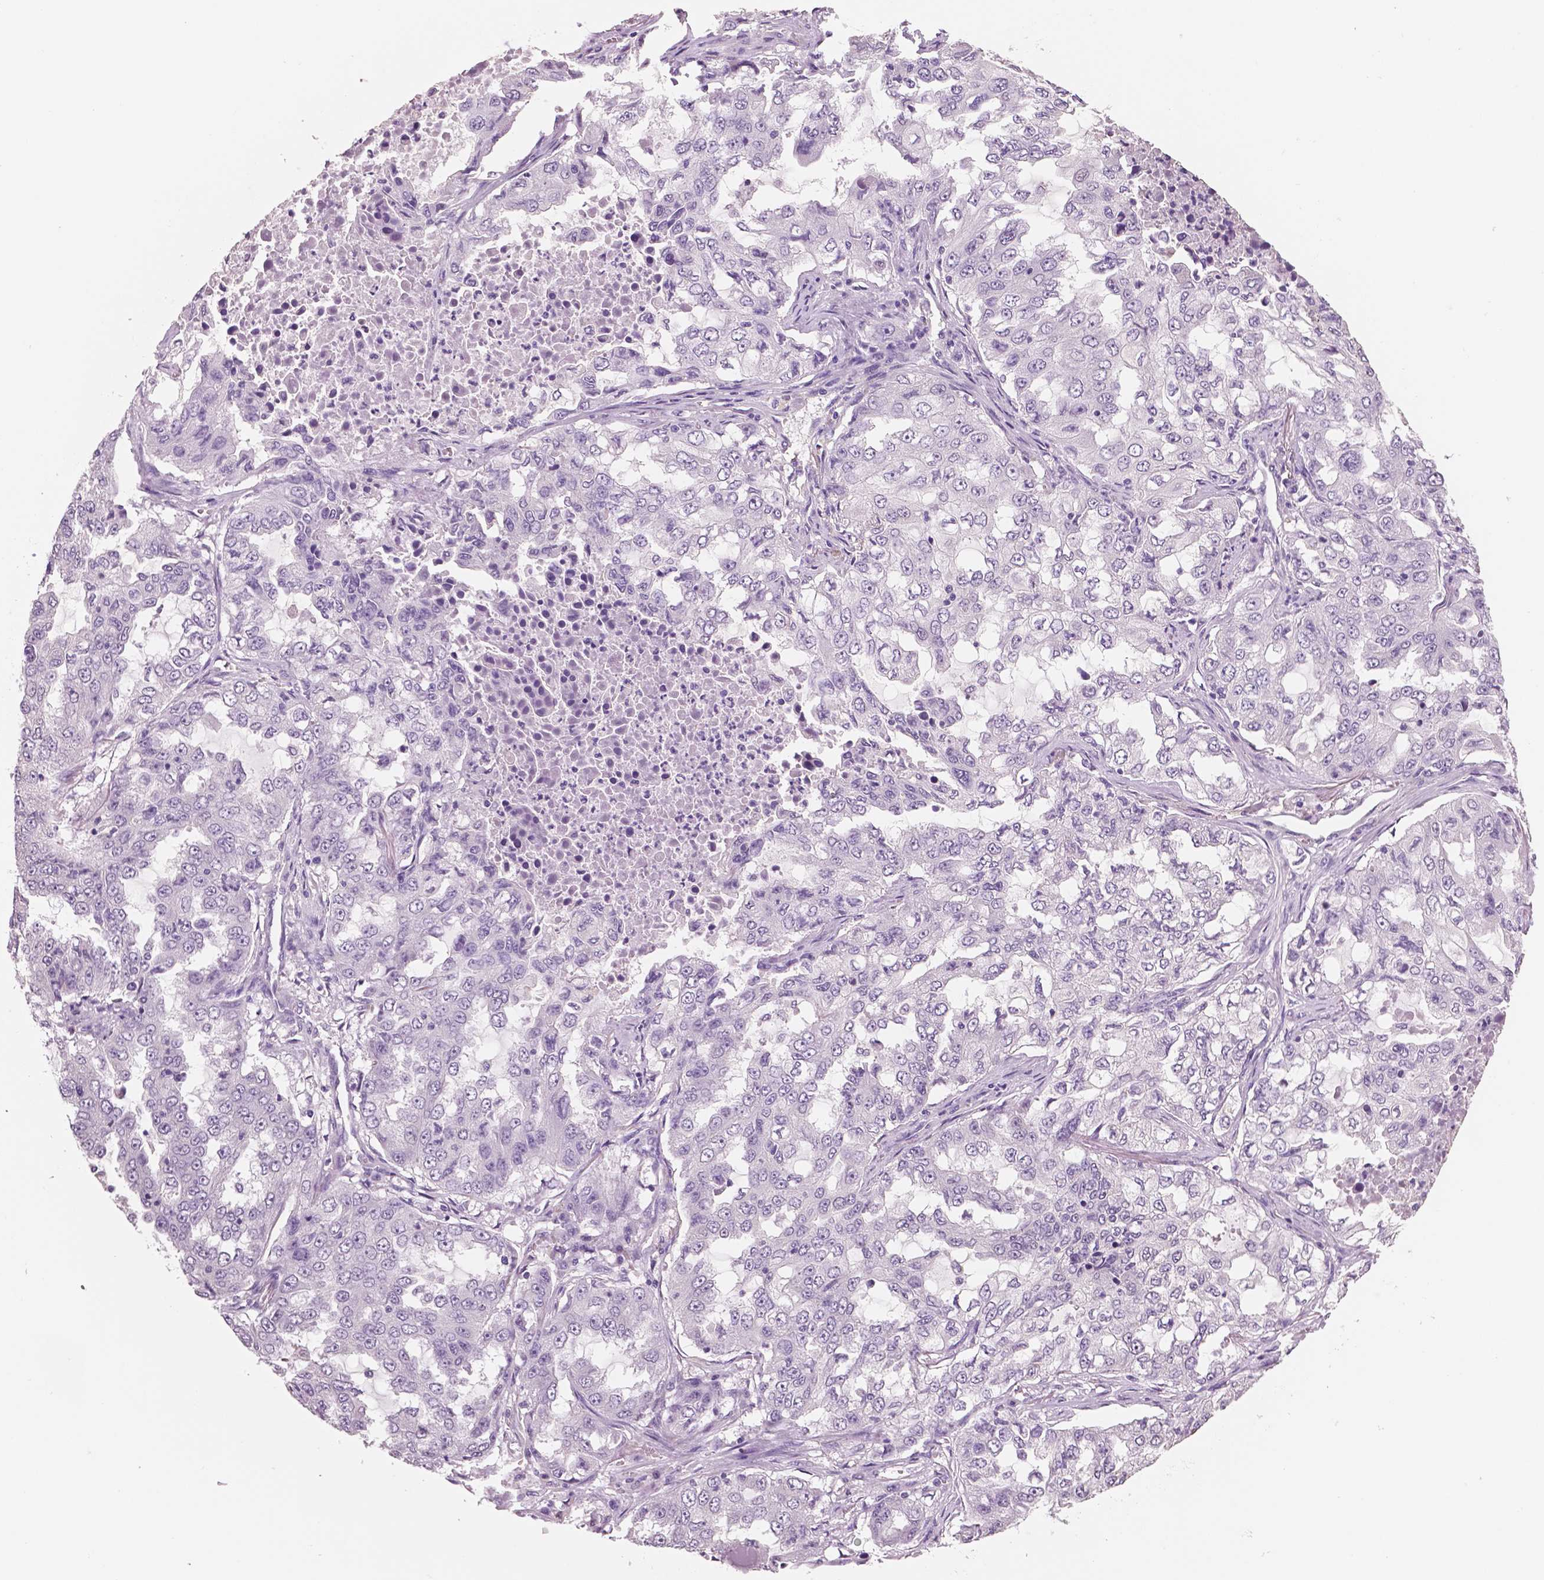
{"staining": {"intensity": "negative", "quantity": "none", "location": "none"}, "tissue": "lung cancer", "cell_type": "Tumor cells", "image_type": "cancer", "snomed": [{"axis": "morphology", "description": "Adenocarcinoma, NOS"}, {"axis": "topography", "description": "Lung"}], "caption": "Micrograph shows no protein positivity in tumor cells of lung cancer (adenocarcinoma) tissue.", "gene": "NECAB2", "patient": {"sex": "female", "age": 61}}